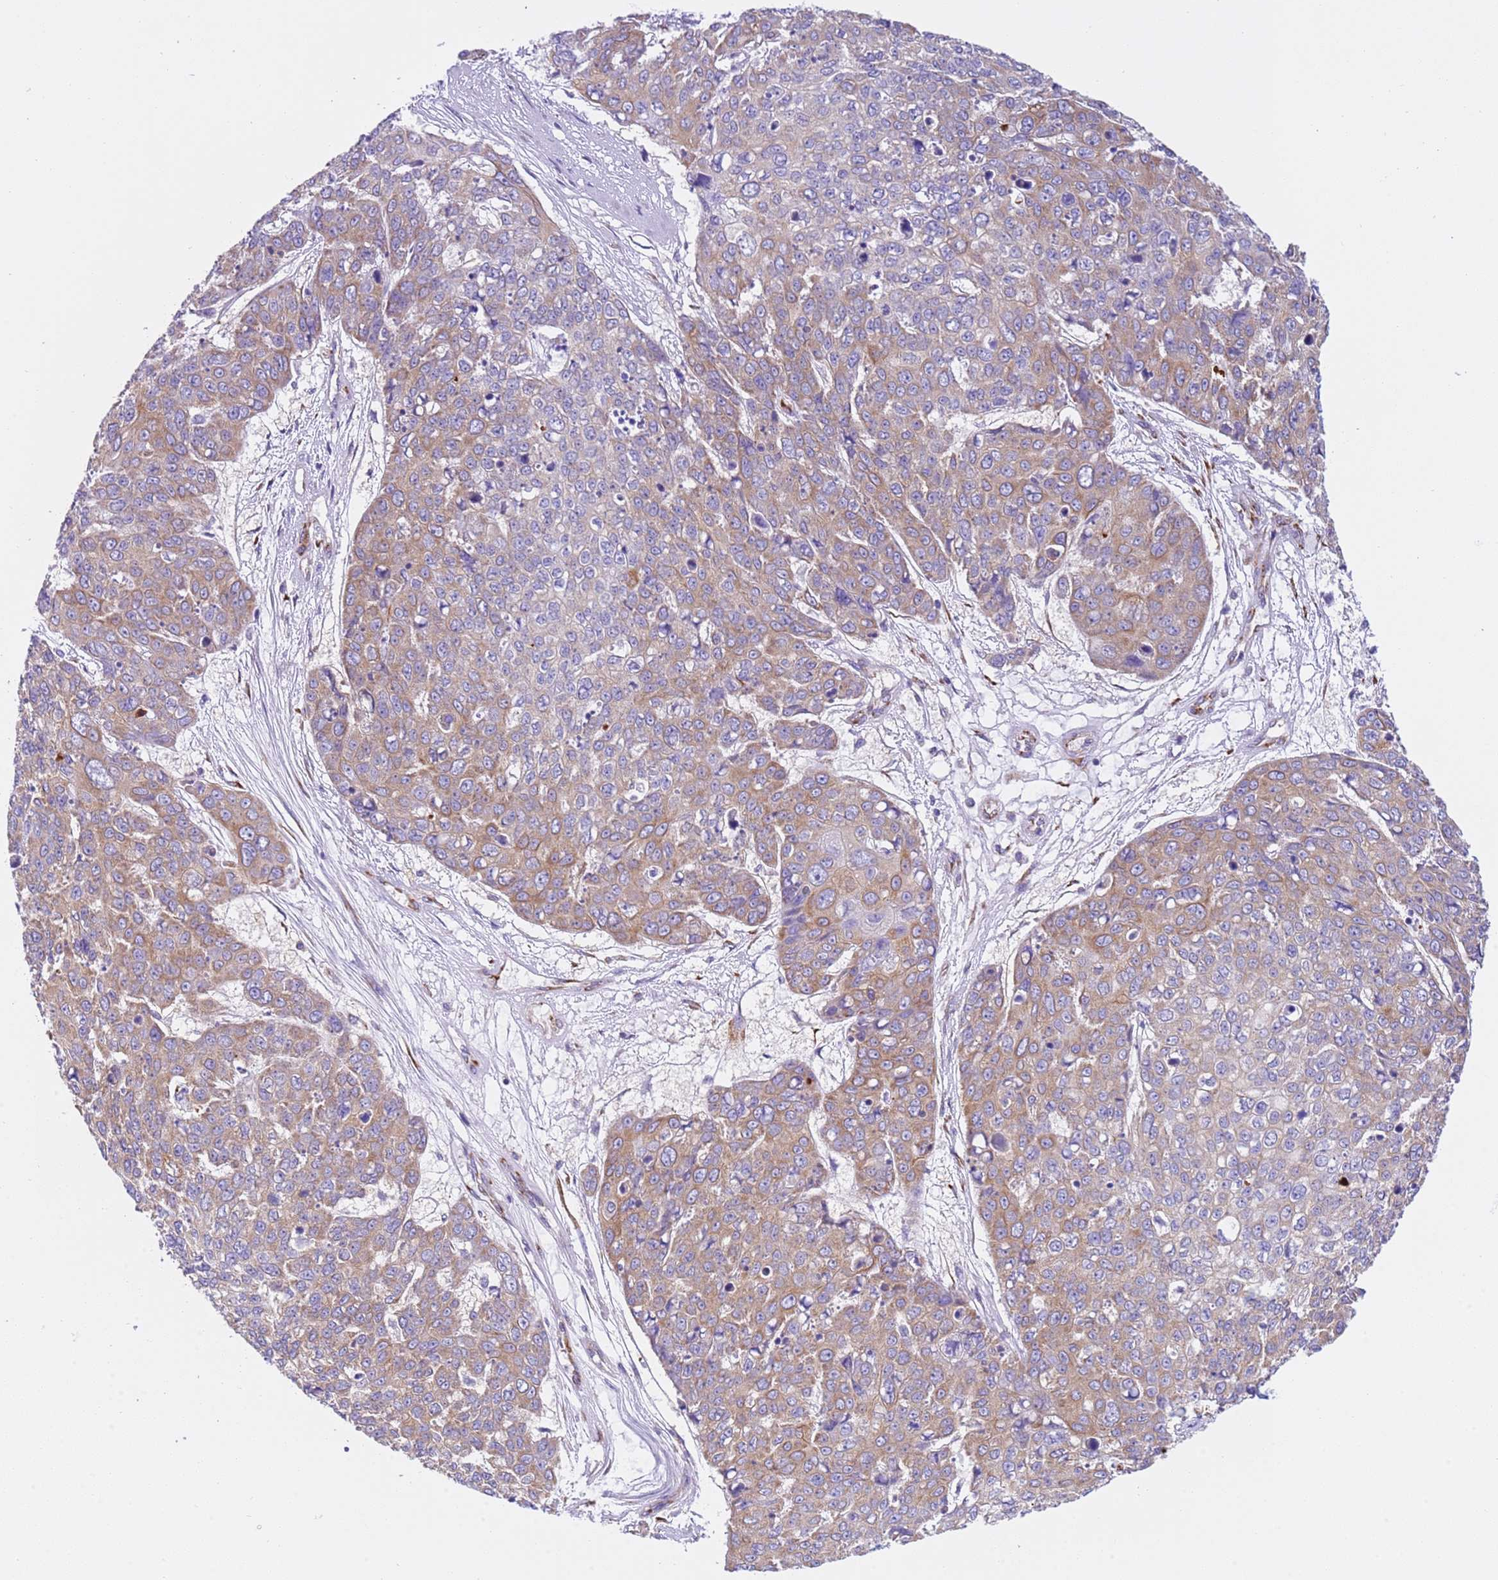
{"staining": {"intensity": "moderate", "quantity": ">75%", "location": "cytoplasmic/membranous"}, "tissue": "skin cancer", "cell_type": "Tumor cells", "image_type": "cancer", "snomed": [{"axis": "morphology", "description": "Squamous cell carcinoma, NOS"}, {"axis": "topography", "description": "Skin"}], "caption": "Squamous cell carcinoma (skin) was stained to show a protein in brown. There is medium levels of moderate cytoplasmic/membranous staining in approximately >75% of tumor cells.", "gene": "VARS1", "patient": {"sex": "male", "age": 71}}